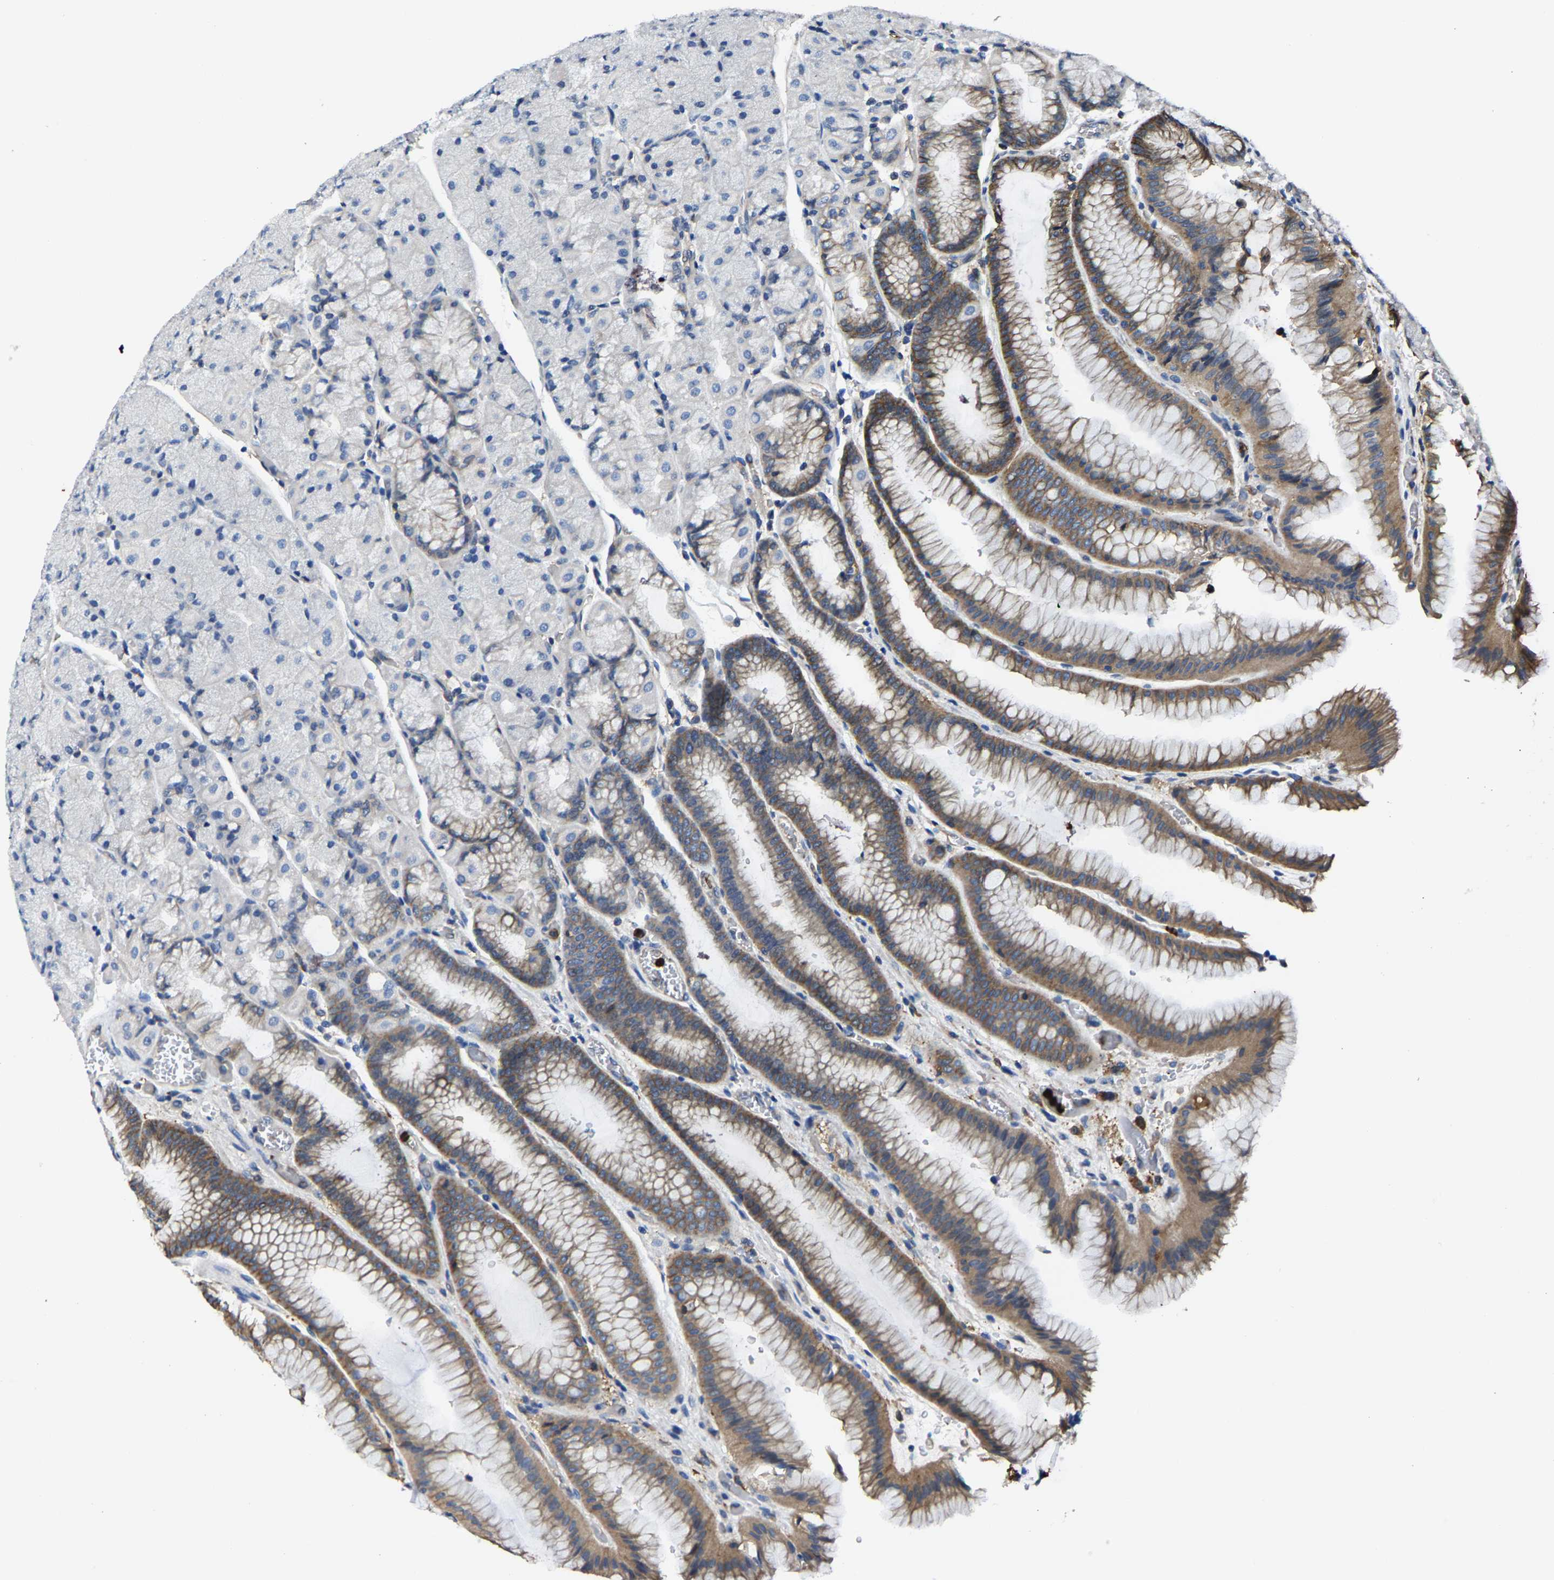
{"staining": {"intensity": "moderate", "quantity": "25%-75%", "location": "cytoplasmic/membranous"}, "tissue": "stomach", "cell_type": "Glandular cells", "image_type": "normal", "snomed": [{"axis": "morphology", "description": "Normal tissue, NOS"}, {"axis": "morphology", "description": "Carcinoid, malignant, NOS"}, {"axis": "topography", "description": "Stomach, upper"}], "caption": "About 25%-75% of glandular cells in benign stomach reveal moderate cytoplasmic/membranous protein expression as visualized by brown immunohistochemical staining.", "gene": "TRAF6", "patient": {"sex": "male", "age": 39}}